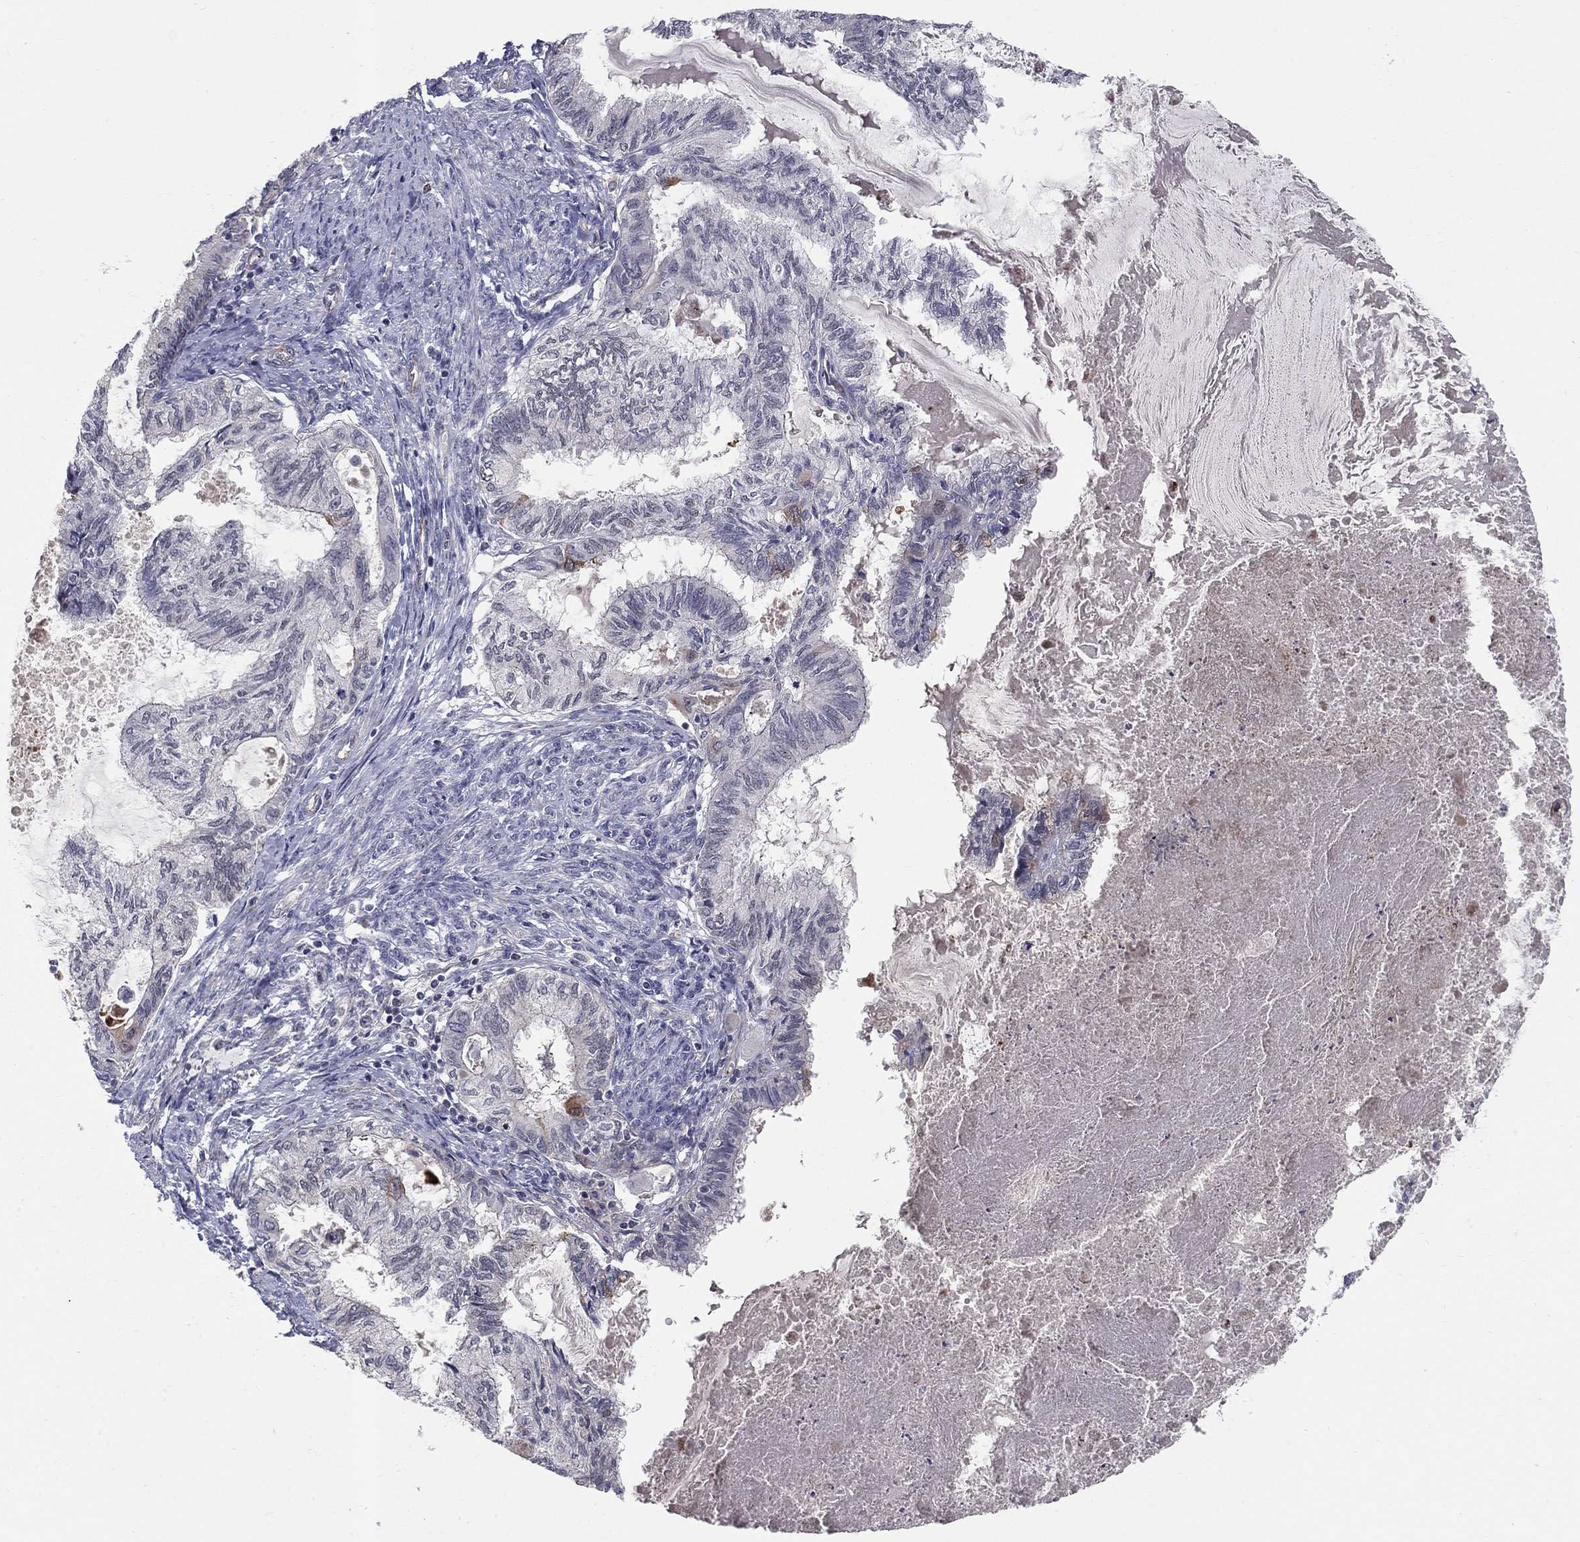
{"staining": {"intensity": "negative", "quantity": "none", "location": "none"}, "tissue": "endometrial cancer", "cell_type": "Tumor cells", "image_type": "cancer", "snomed": [{"axis": "morphology", "description": "Adenocarcinoma, NOS"}, {"axis": "topography", "description": "Endometrium"}], "caption": "This histopathology image is of endometrial adenocarcinoma stained with immunohistochemistry to label a protein in brown with the nuclei are counter-stained blue. There is no staining in tumor cells.", "gene": "MSRA", "patient": {"sex": "female", "age": 86}}